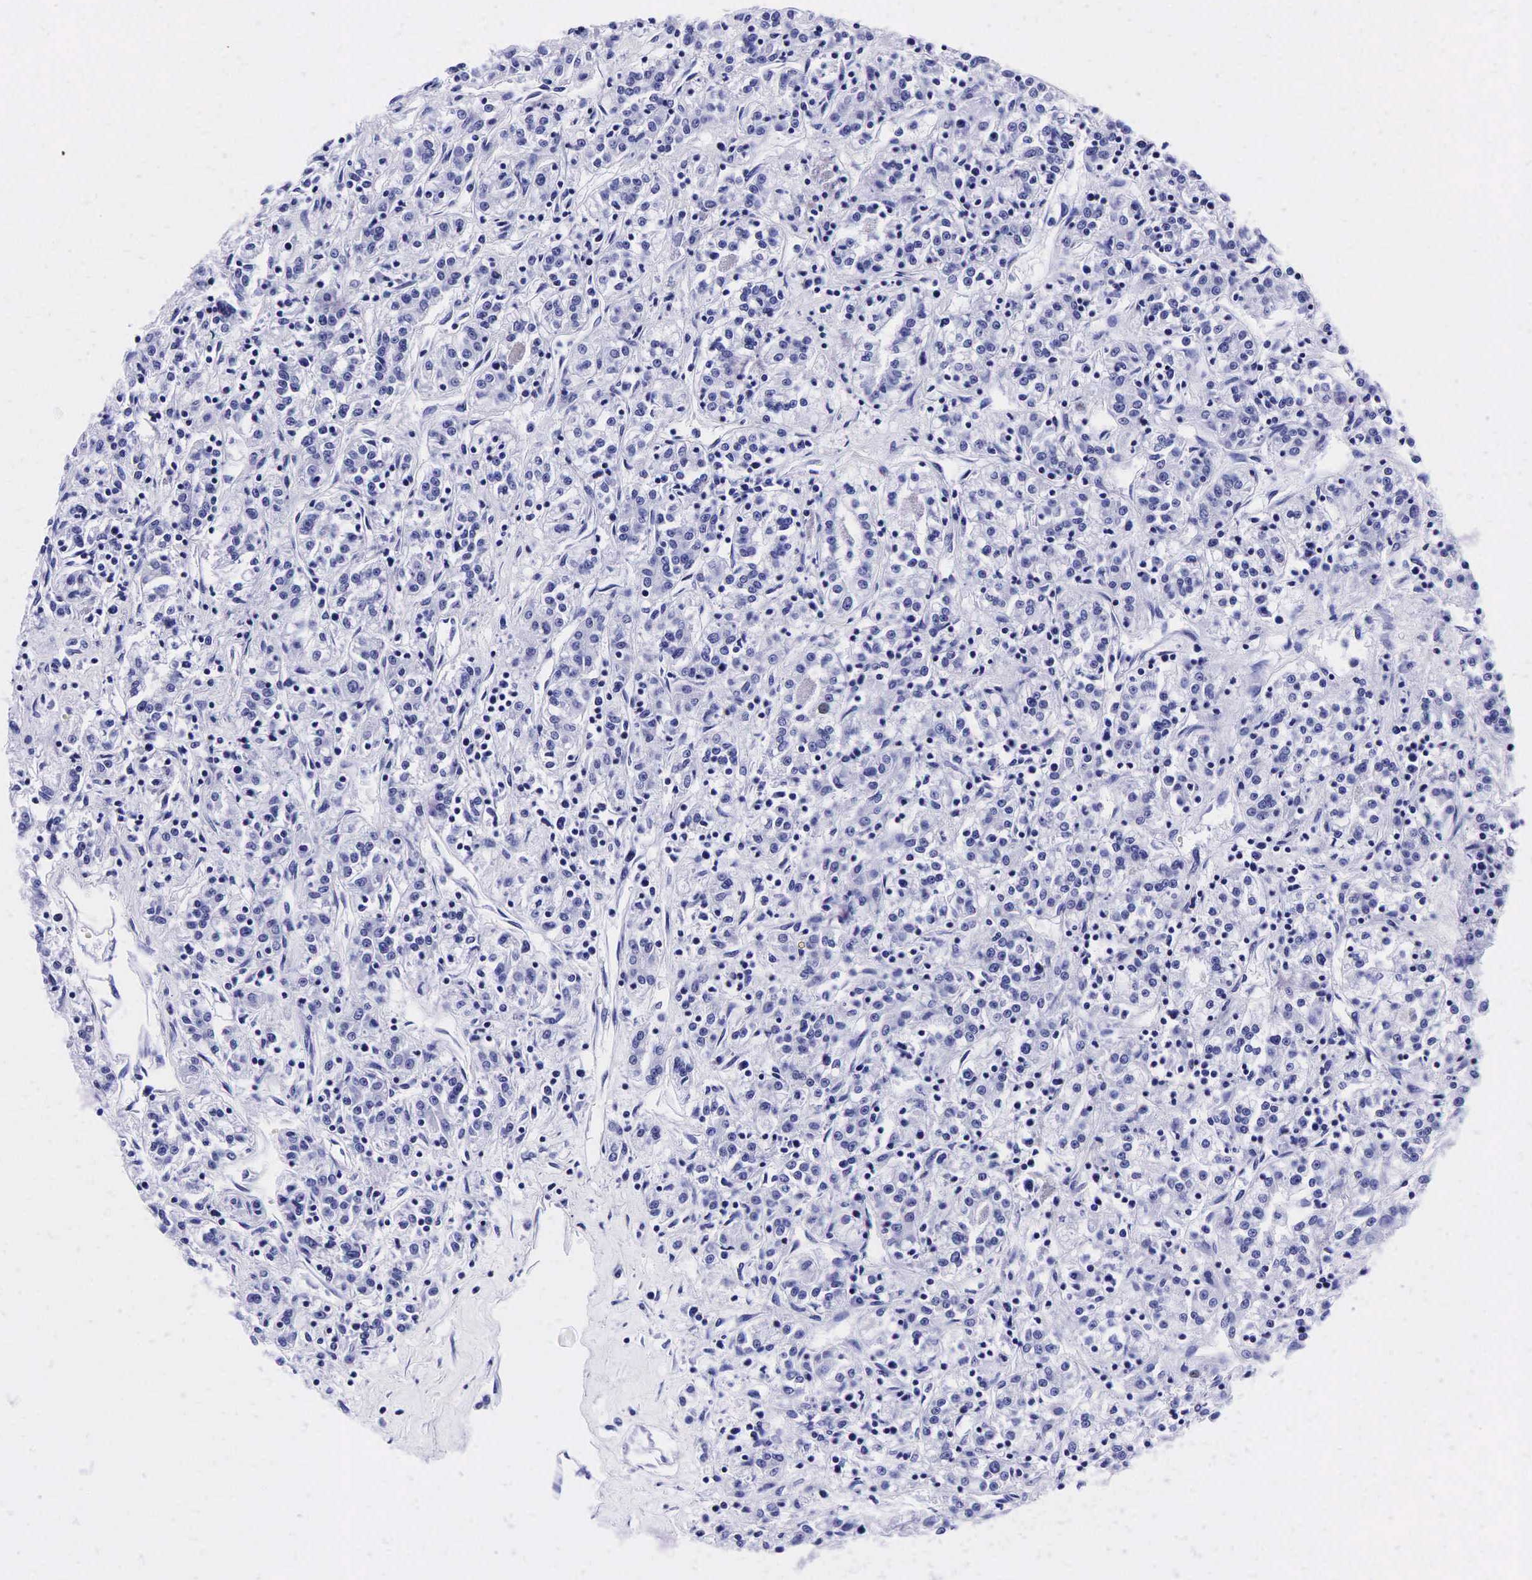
{"staining": {"intensity": "negative", "quantity": "none", "location": "none"}, "tissue": "renal cancer", "cell_type": "Tumor cells", "image_type": "cancer", "snomed": [{"axis": "morphology", "description": "Adenocarcinoma, NOS"}, {"axis": "topography", "description": "Kidney"}], "caption": "Immunohistochemical staining of human renal adenocarcinoma exhibits no significant expression in tumor cells. (Stains: DAB (3,3'-diaminobenzidine) immunohistochemistry with hematoxylin counter stain, Microscopy: brightfield microscopy at high magnification).", "gene": "KLK3", "patient": {"sex": "female", "age": 76}}